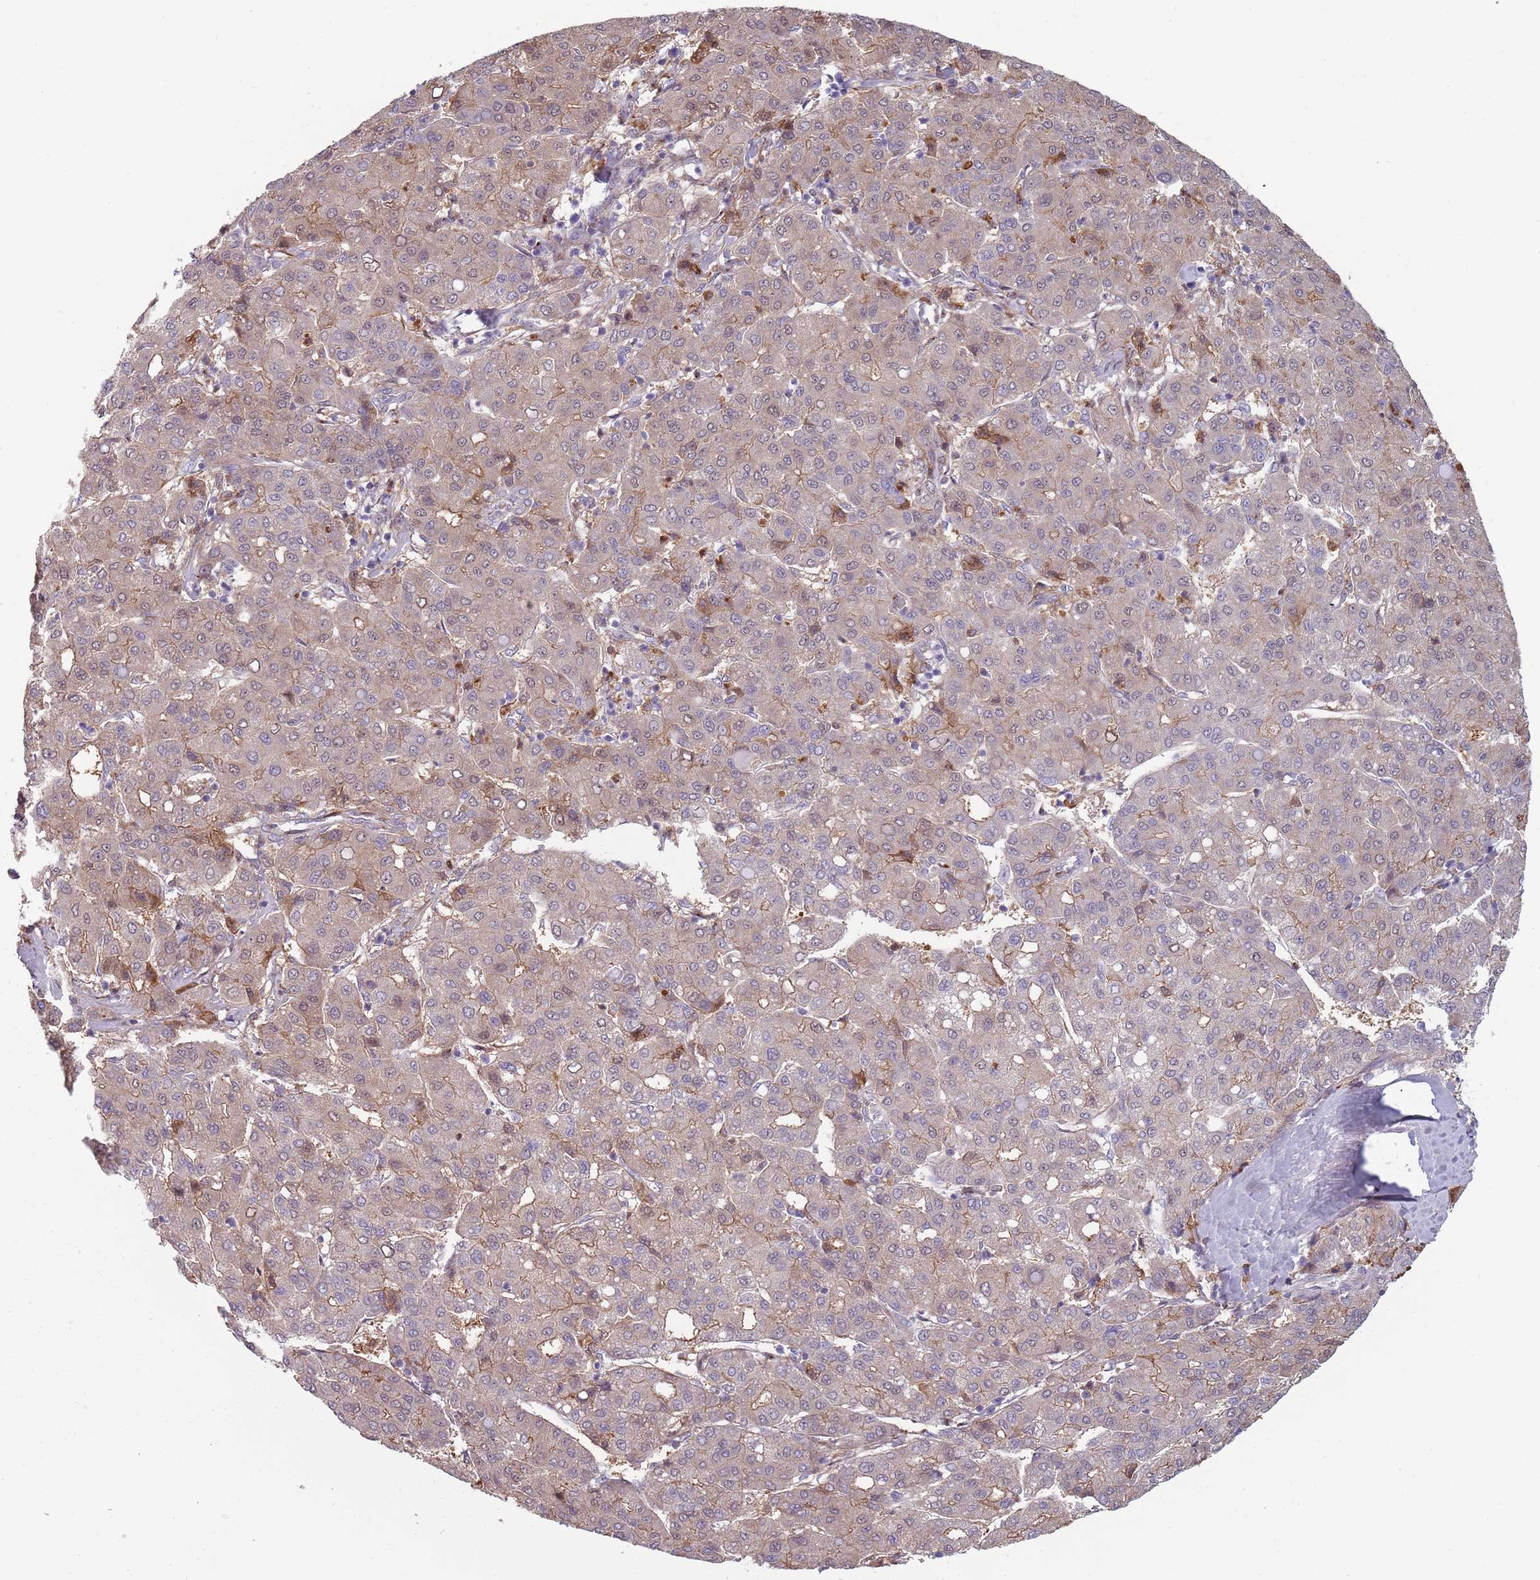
{"staining": {"intensity": "weak", "quantity": "<25%", "location": "cytoplasmic/membranous"}, "tissue": "liver cancer", "cell_type": "Tumor cells", "image_type": "cancer", "snomed": [{"axis": "morphology", "description": "Carcinoma, Hepatocellular, NOS"}, {"axis": "topography", "description": "Liver"}], "caption": "There is no significant expression in tumor cells of liver cancer (hepatocellular carcinoma).", "gene": "NADK", "patient": {"sex": "male", "age": 65}}